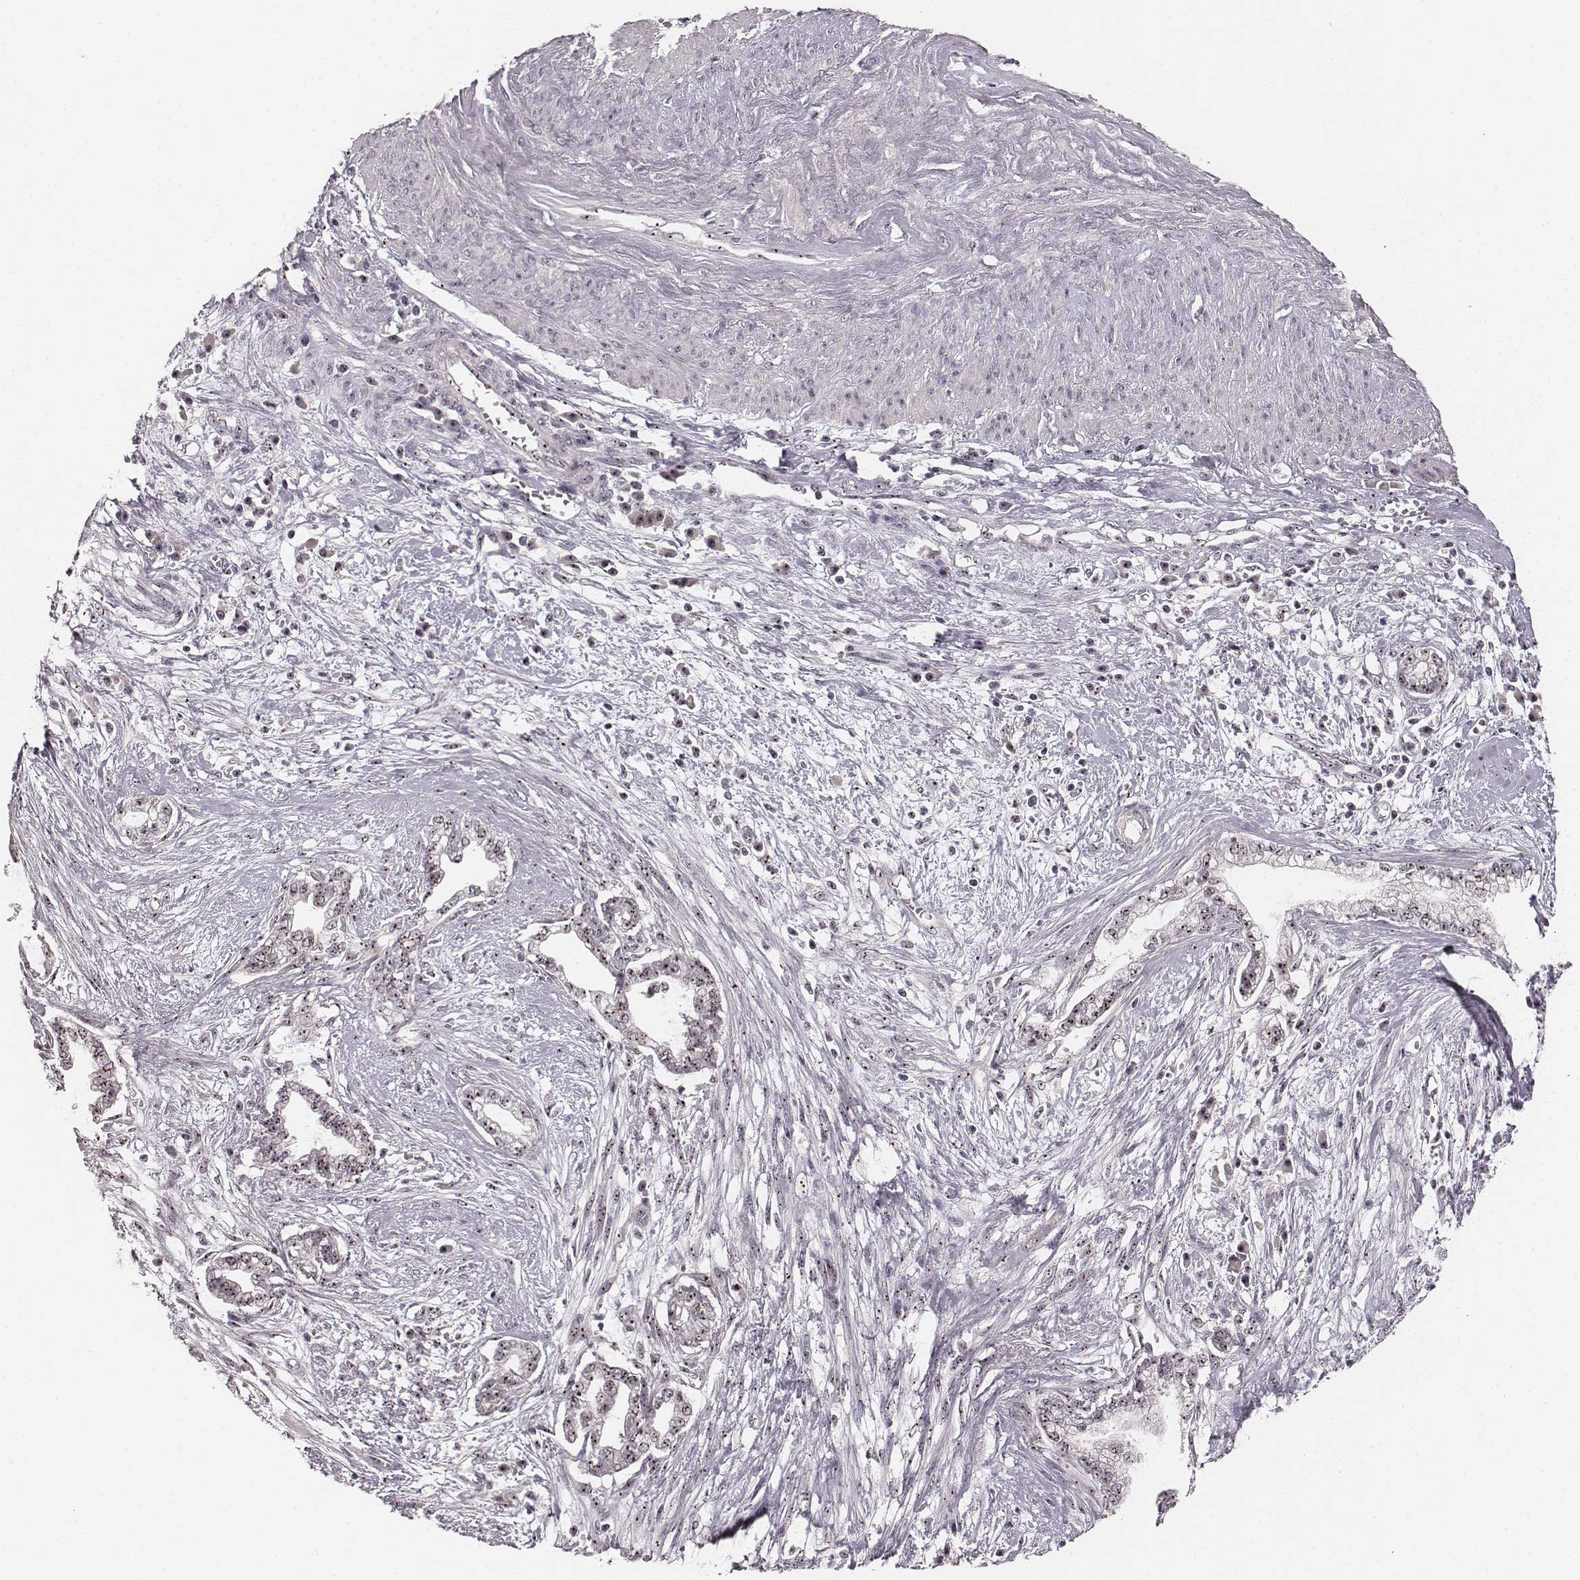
{"staining": {"intensity": "moderate", "quantity": ">75%", "location": "nuclear"}, "tissue": "cervical cancer", "cell_type": "Tumor cells", "image_type": "cancer", "snomed": [{"axis": "morphology", "description": "Adenocarcinoma, NOS"}, {"axis": "topography", "description": "Cervix"}], "caption": "Protein expression analysis of human cervical cancer reveals moderate nuclear positivity in about >75% of tumor cells.", "gene": "NOP56", "patient": {"sex": "female", "age": 62}}